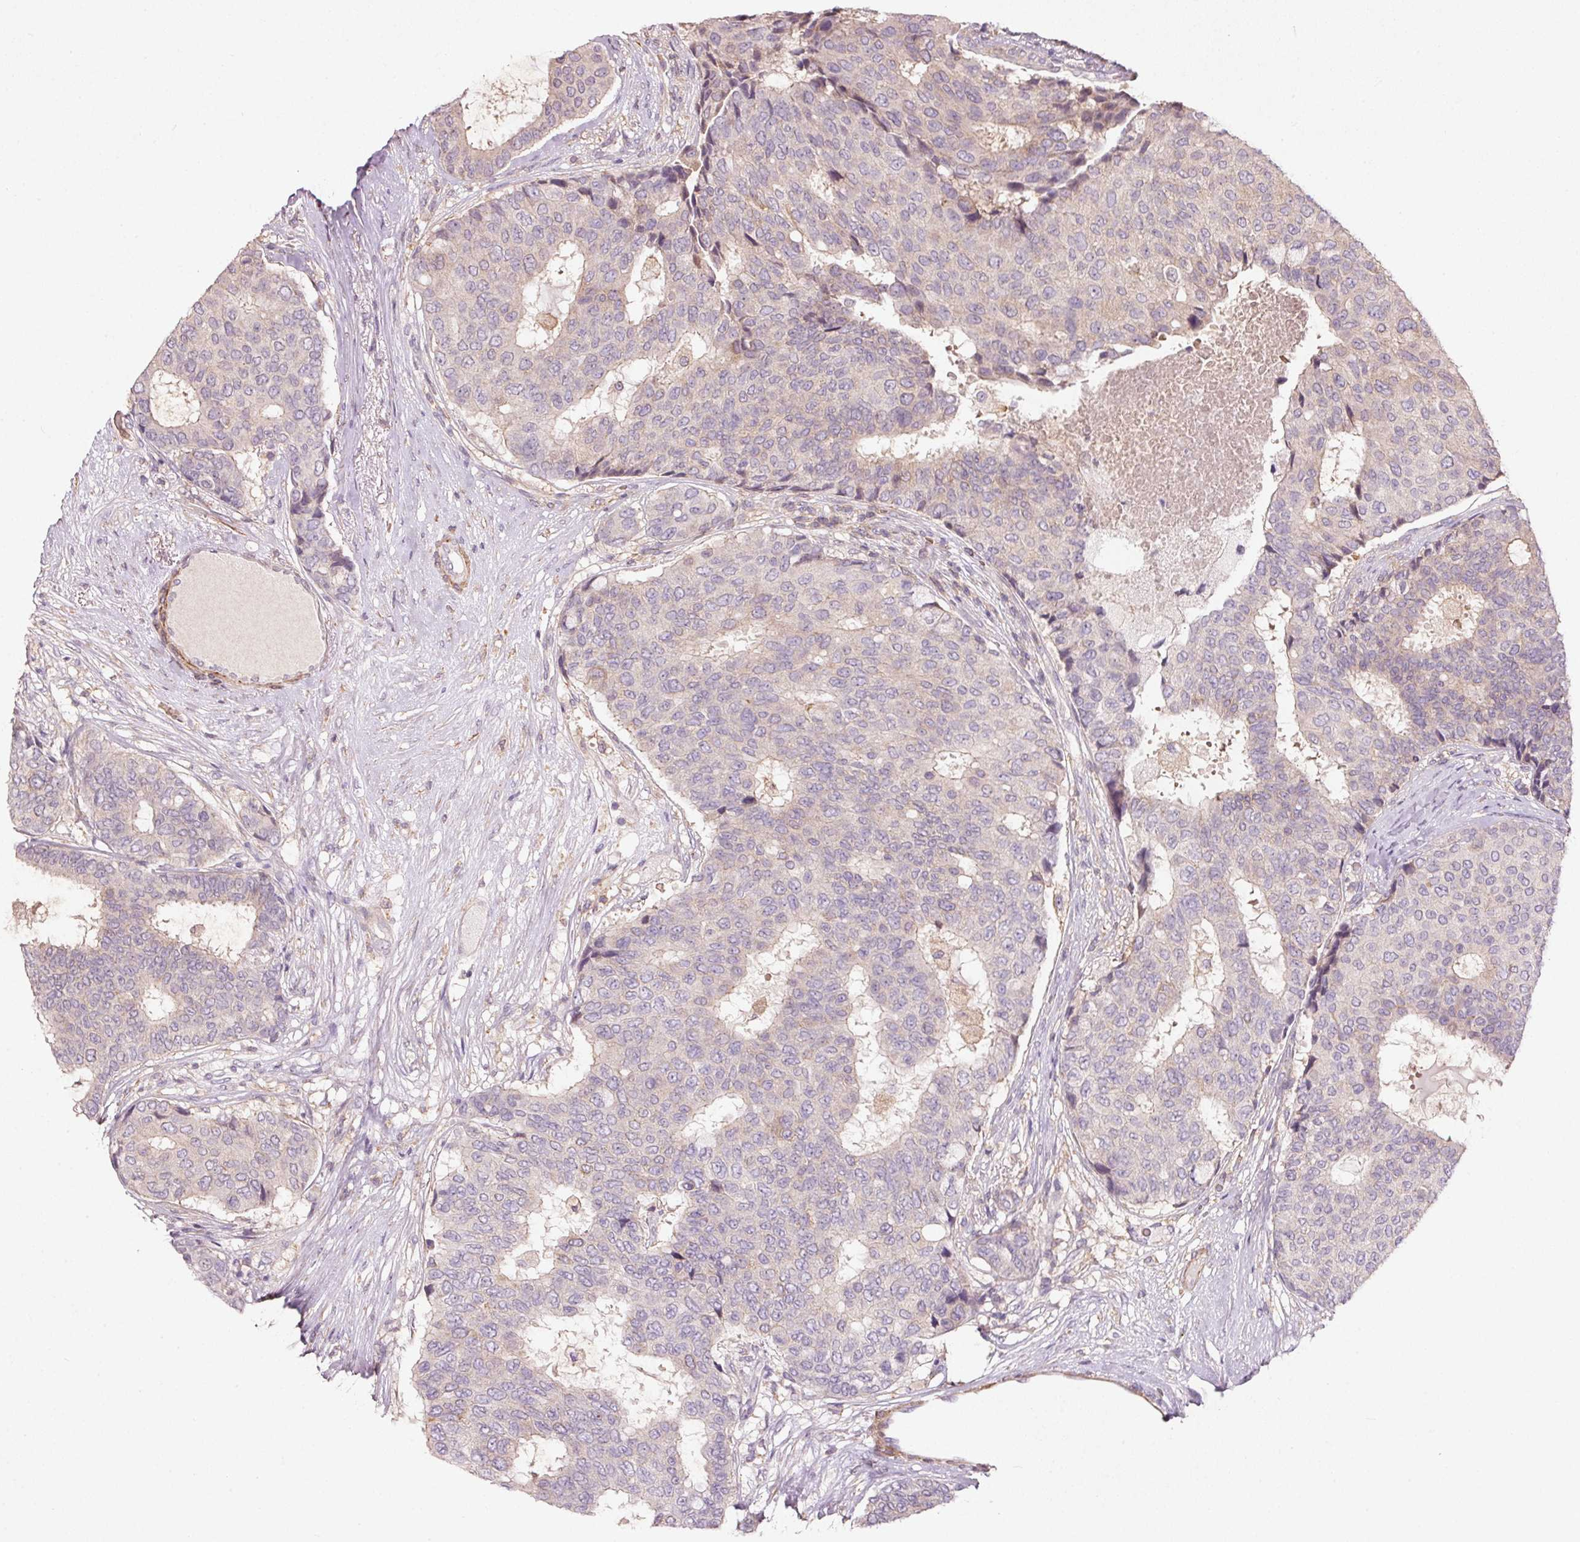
{"staining": {"intensity": "negative", "quantity": "none", "location": "none"}, "tissue": "breast cancer", "cell_type": "Tumor cells", "image_type": "cancer", "snomed": [{"axis": "morphology", "description": "Duct carcinoma"}, {"axis": "topography", "description": "Breast"}], "caption": "Immunohistochemistry (IHC) photomicrograph of human breast invasive ductal carcinoma stained for a protein (brown), which reveals no staining in tumor cells.", "gene": "KCNK15", "patient": {"sex": "female", "age": 75}}